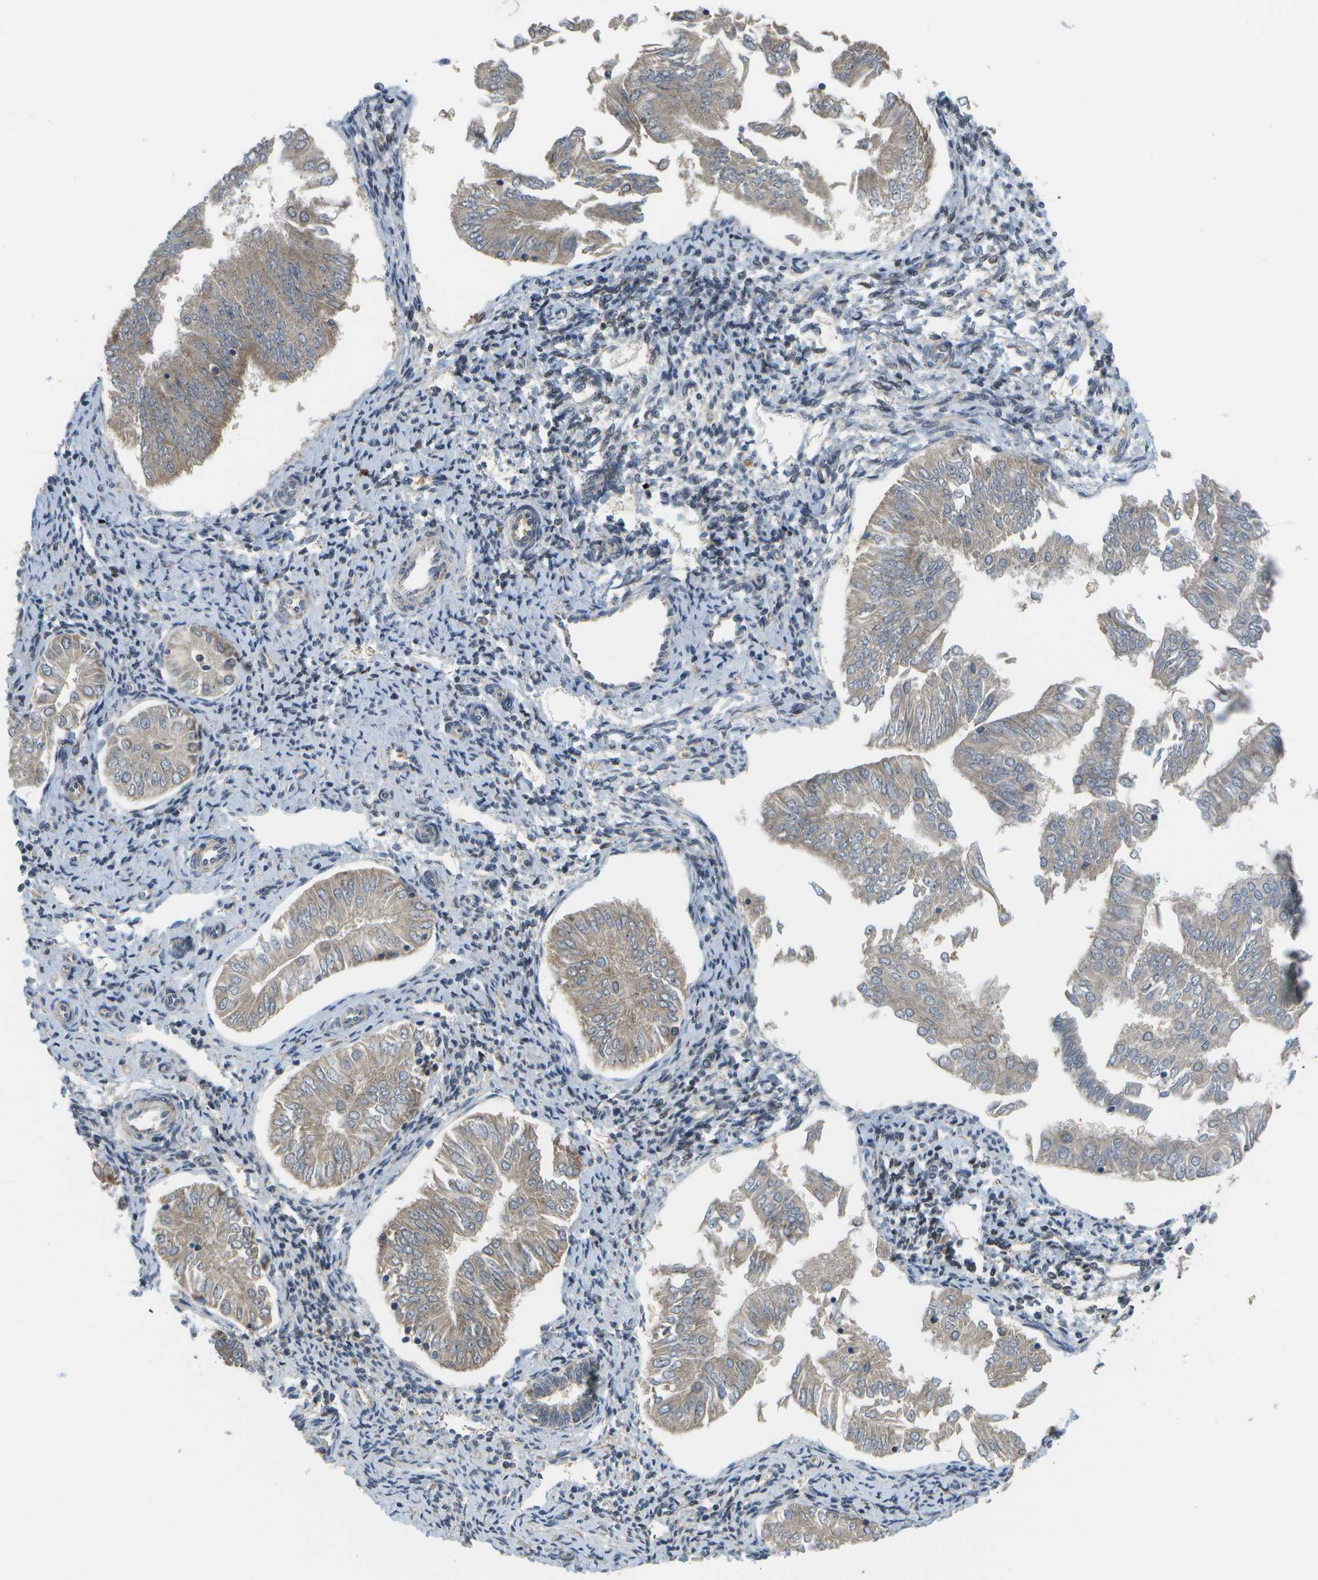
{"staining": {"intensity": "weak", "quantity": ">75%", "location": "cytoplasmic/membranous"}, "tissue": "endometrial cancer", "cell_type": "Tumor cells", "image_type": "cancer", "snomed": [{"axis": "morphology", "description": "Adenocarcinoma, NOS"}, {"axis": "topography", "description": "Endometrium"}], "caption": "Protein positivity by immunohistochemistry shows weak cytoplasmic/membranous staining in approximately >75% of tumor cells in endometrial adenocarcinoma. The staining was performed using DAB (3,3'-diaminobenzidine) to visualize the protein expression in brown, while the nuclei were stained in blue with hematoxylin (Magnification: 20x).", "gene": "HADHA", "patient": {"sex": "female", "age": 53}}